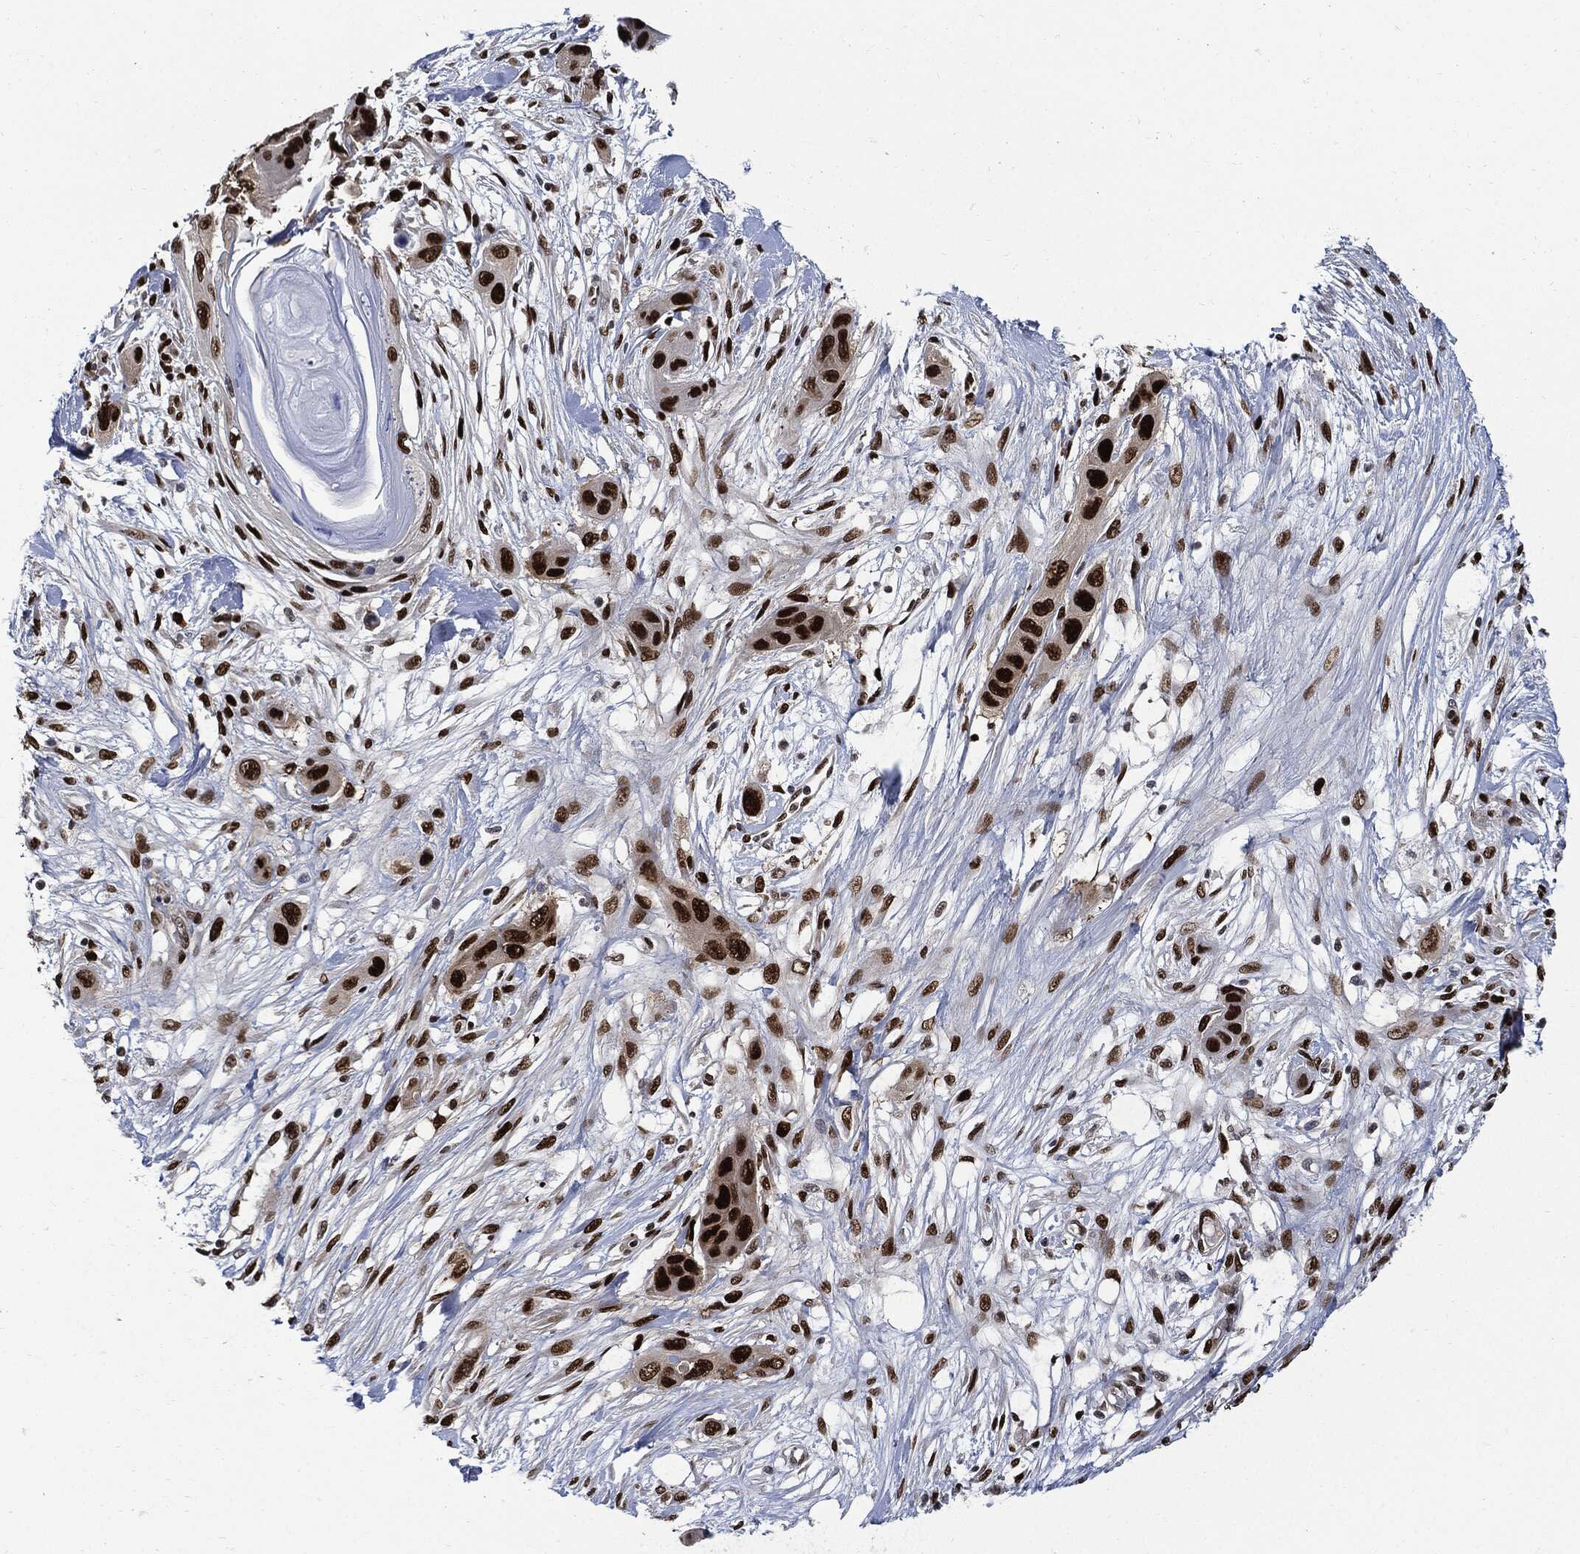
{"staining": {"intensity": "strong", "quantity": ">75%", "location": "nuclear"}, "tissue": "skin cancer", "cell_type": "Tumor cells", "image_type": "cancer", "snomed": [{"axis": "morphology", "description": "Squamous cell carcinoma, NOS"}, {"axis": "topography", "description": "Skin"}], "caption": "Protein expression by immunohistochemistry displays strong nuclear positivity in about >75% of tumor cells in squamous cell carcinoma (skin).", "gene": "PCNA", "patient": {"sex": "male", "age": 79}}